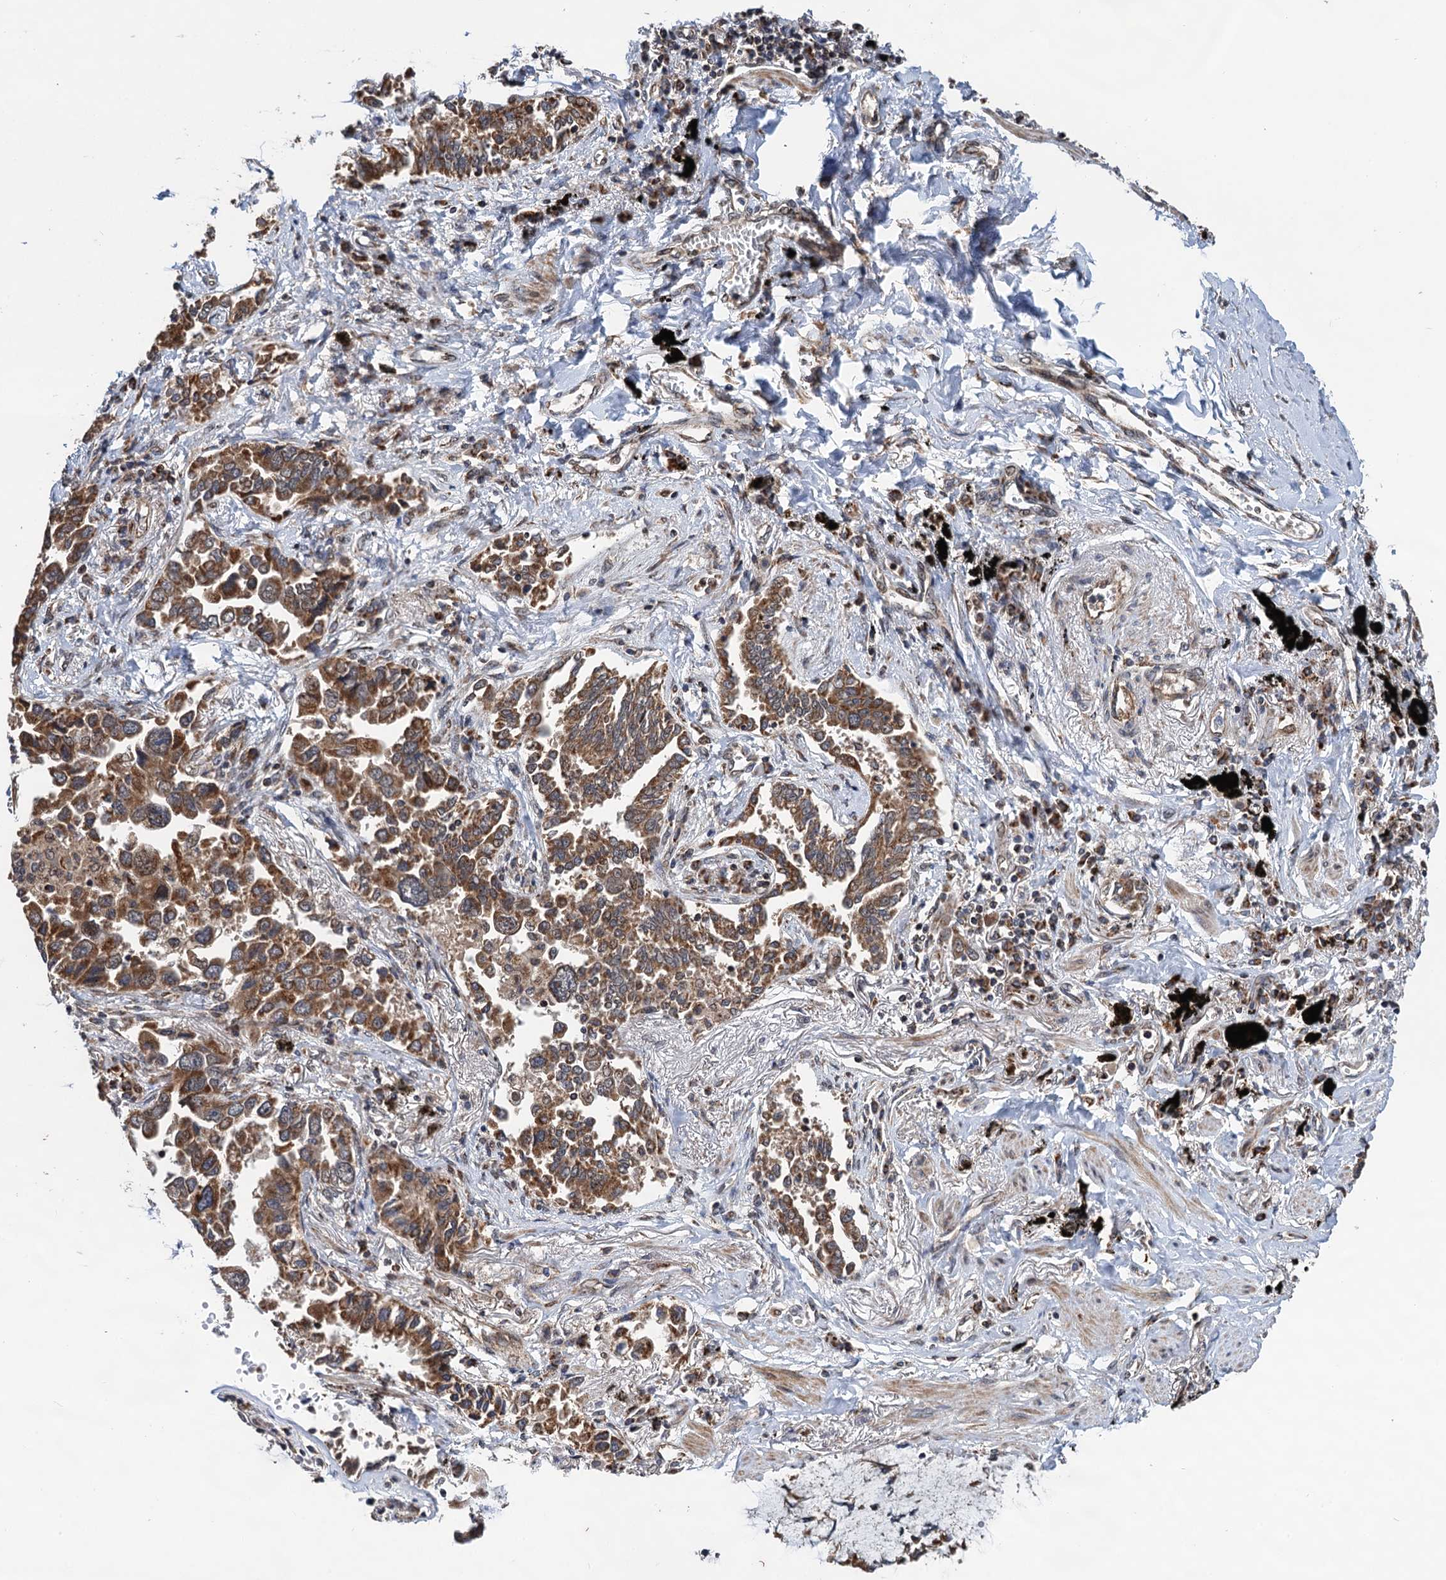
{"staining": {"intensity": "moderate", "quantity": ">75%", "location": "cytoplasmic/membranous"}, "tissue": "lung cancer", "cell_type": "Tumor cells", "image_type": "cancer", "snomed": [{"axis": "morphology", "description": "Adenocarcinoma, NOS"}, {"axis": "topography", "description": "Lung"}], "caption": "Immunohistochemistry (IHC) (DAB) staining of human lung cancer reveals moderate cytoplasmic/membranous protein positivity in about >75% of tumor cells. (DAB IHC, brown staining for protein, blue staining for nuclei).", "gene": "CMPK2", "patient": {"sex": "male", "age": 67}}